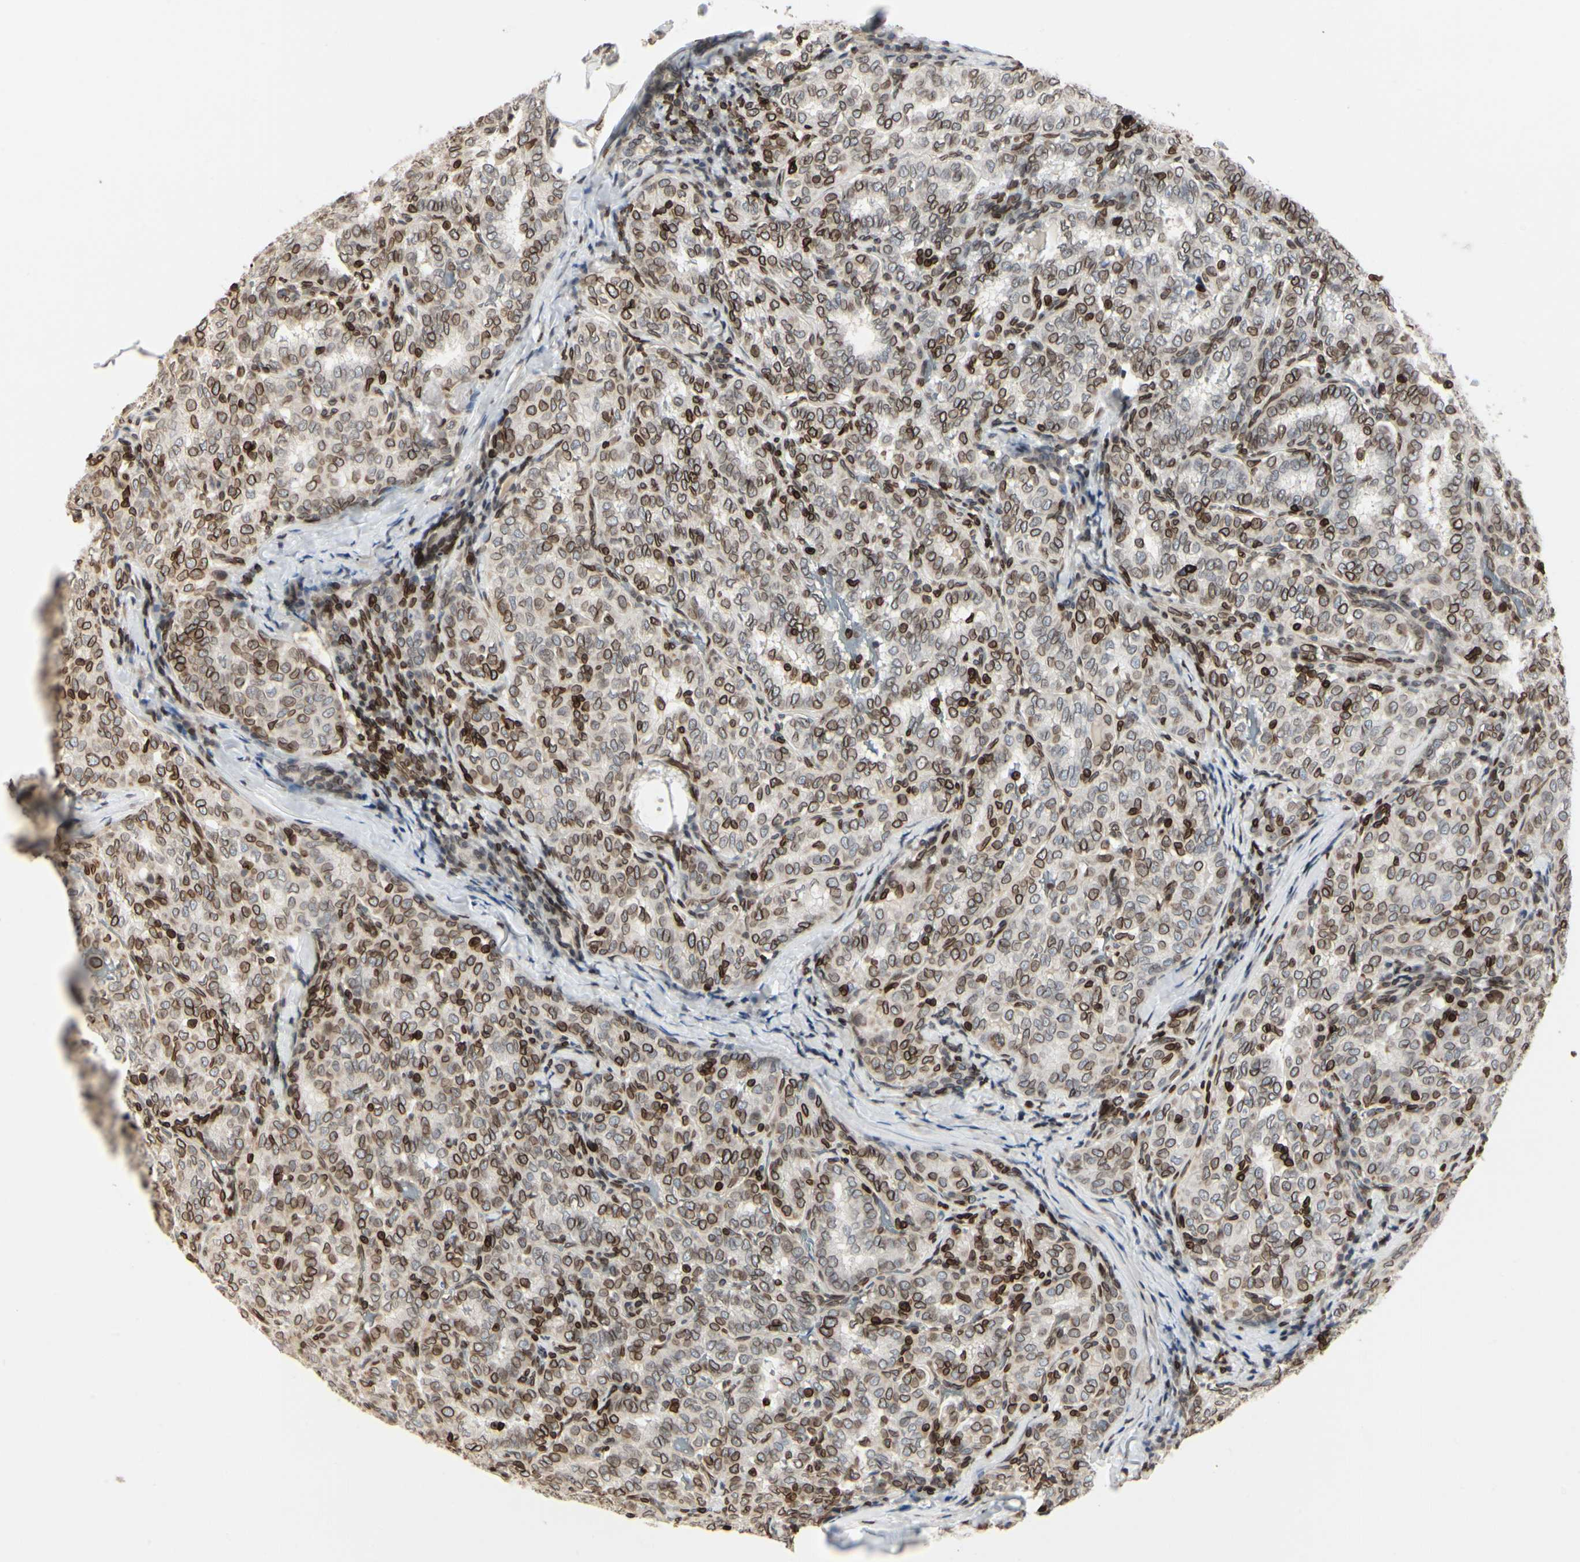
{"staining": {"intensity": "moderate", "quantity": ">75%", "location": "cytoplasmic/membranous,nuclear"}, "tissue": "thyroid cancer", "cell_type": "Tumor cells", "image_type": "cancer", "snomed": [{"axis": "morphology", "description": "Normal tissue, NOS"}, {"axis": "morphology", "description": "Papillary adenocarcinoma, NOS"}, {"axis": "topography", "description": "Thyroid gland"}], "caption": "A brown stain shows moderate cytoplasmic/membranous and nuclear positivity of a protein in human thyroid cancer (papillary adenocarcinoma) tumor cells.", "gene": "TMPO", "patient": {"sex": "female", "age": 30}}